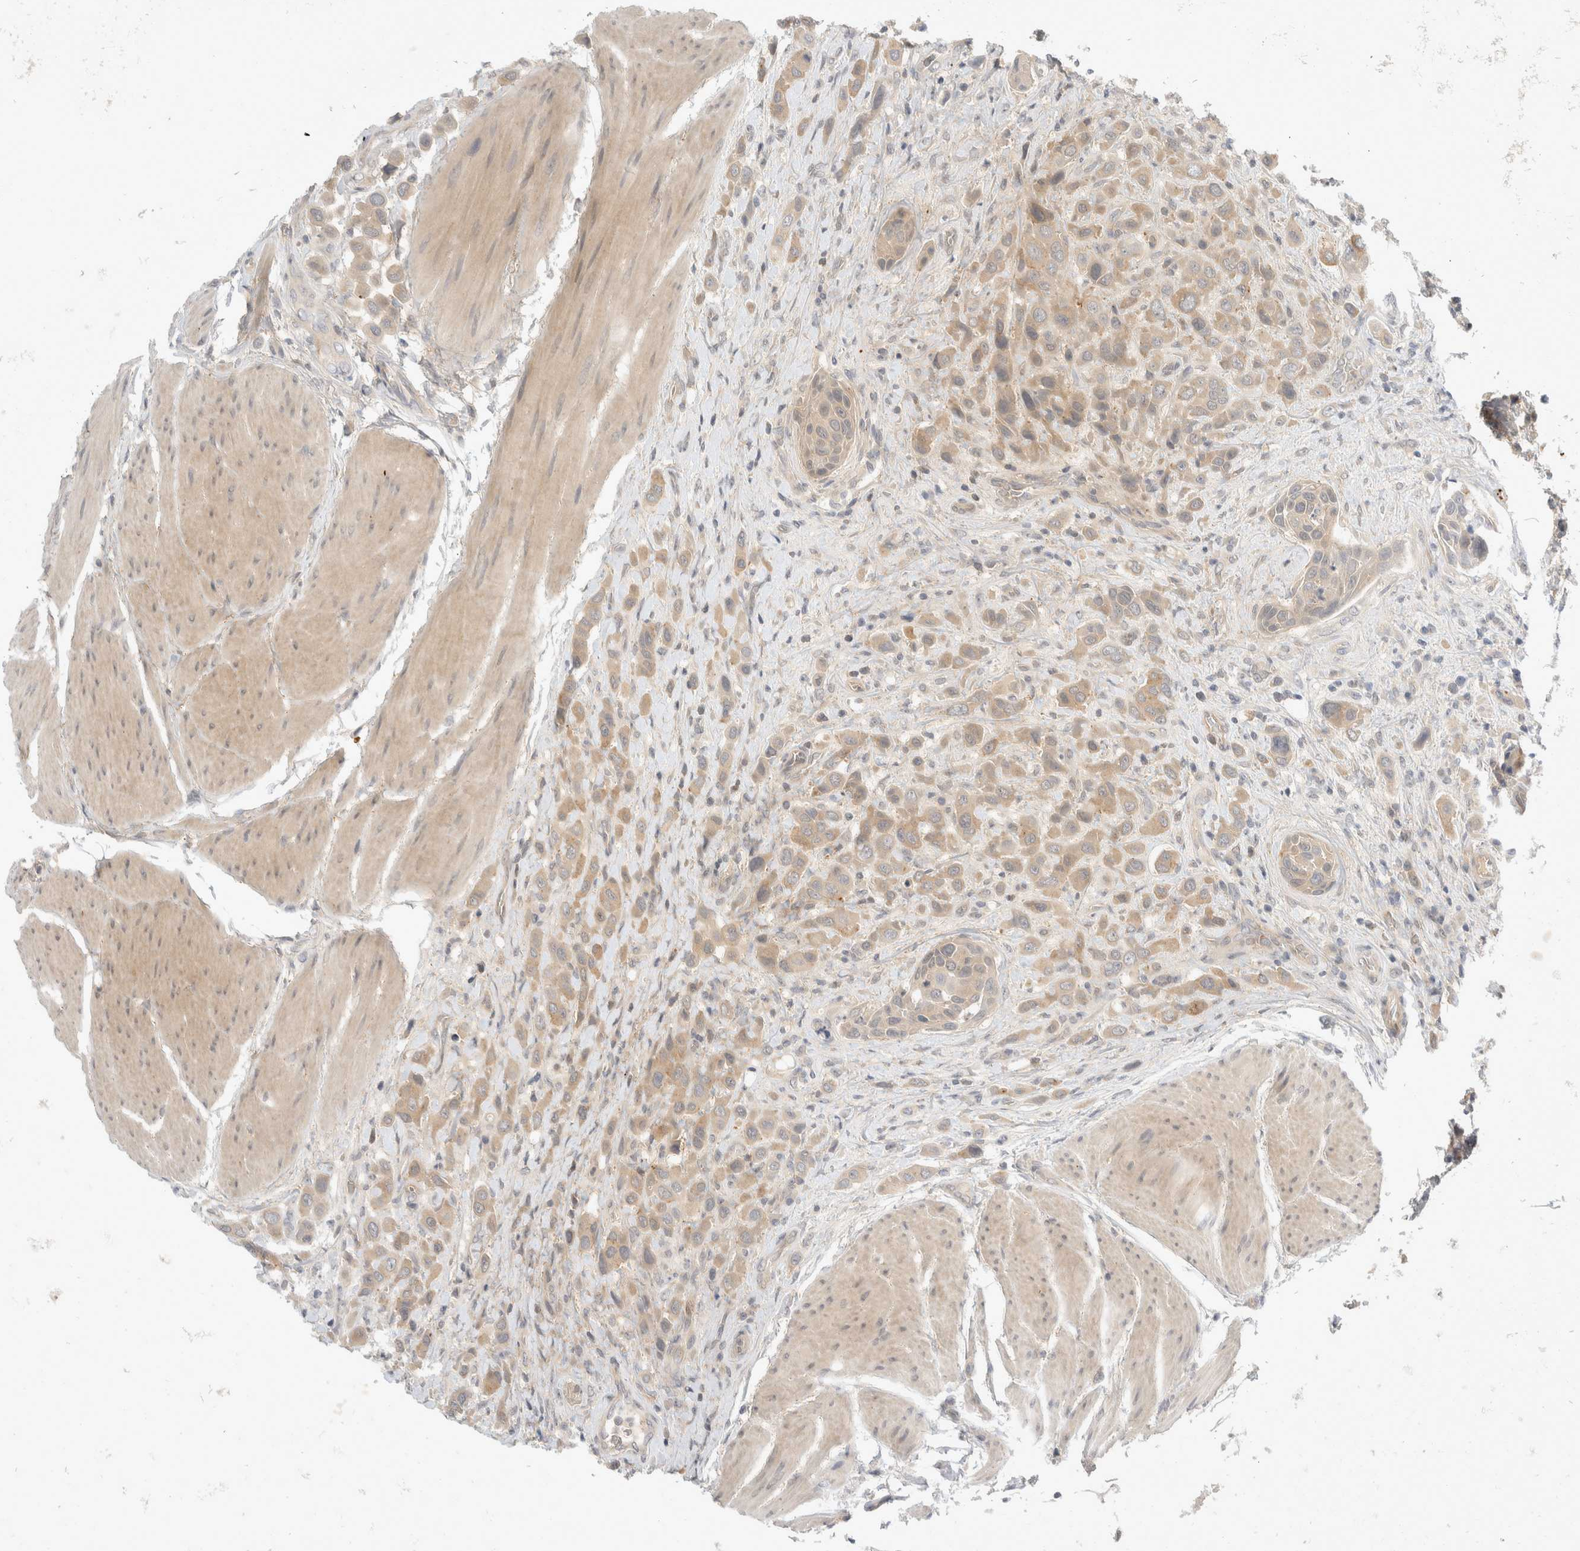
{"staining": {"intensity": "weak", "quantity": ">75%", "location": "cytoplasmic/membranous"}, "tissue": "urothelial cancer", "cell_type": "Tumor cells", "image_type": "cancer", "snomed": [{"axis": "morphology", "description": "Urothelial carcinoma, High grade"}, {"axis": "topography", "description": "Urinary bladder"}], "caption": "IHC (DAB (3,3'-diaminobenzidine)) staining of human urothelial cancer reveals weak cytoplasmic/membranous protein positivity in approximately >75% of tumor cells.", "gene": "TOM1L2", "patient": {"sex": "male", "age": 50}}